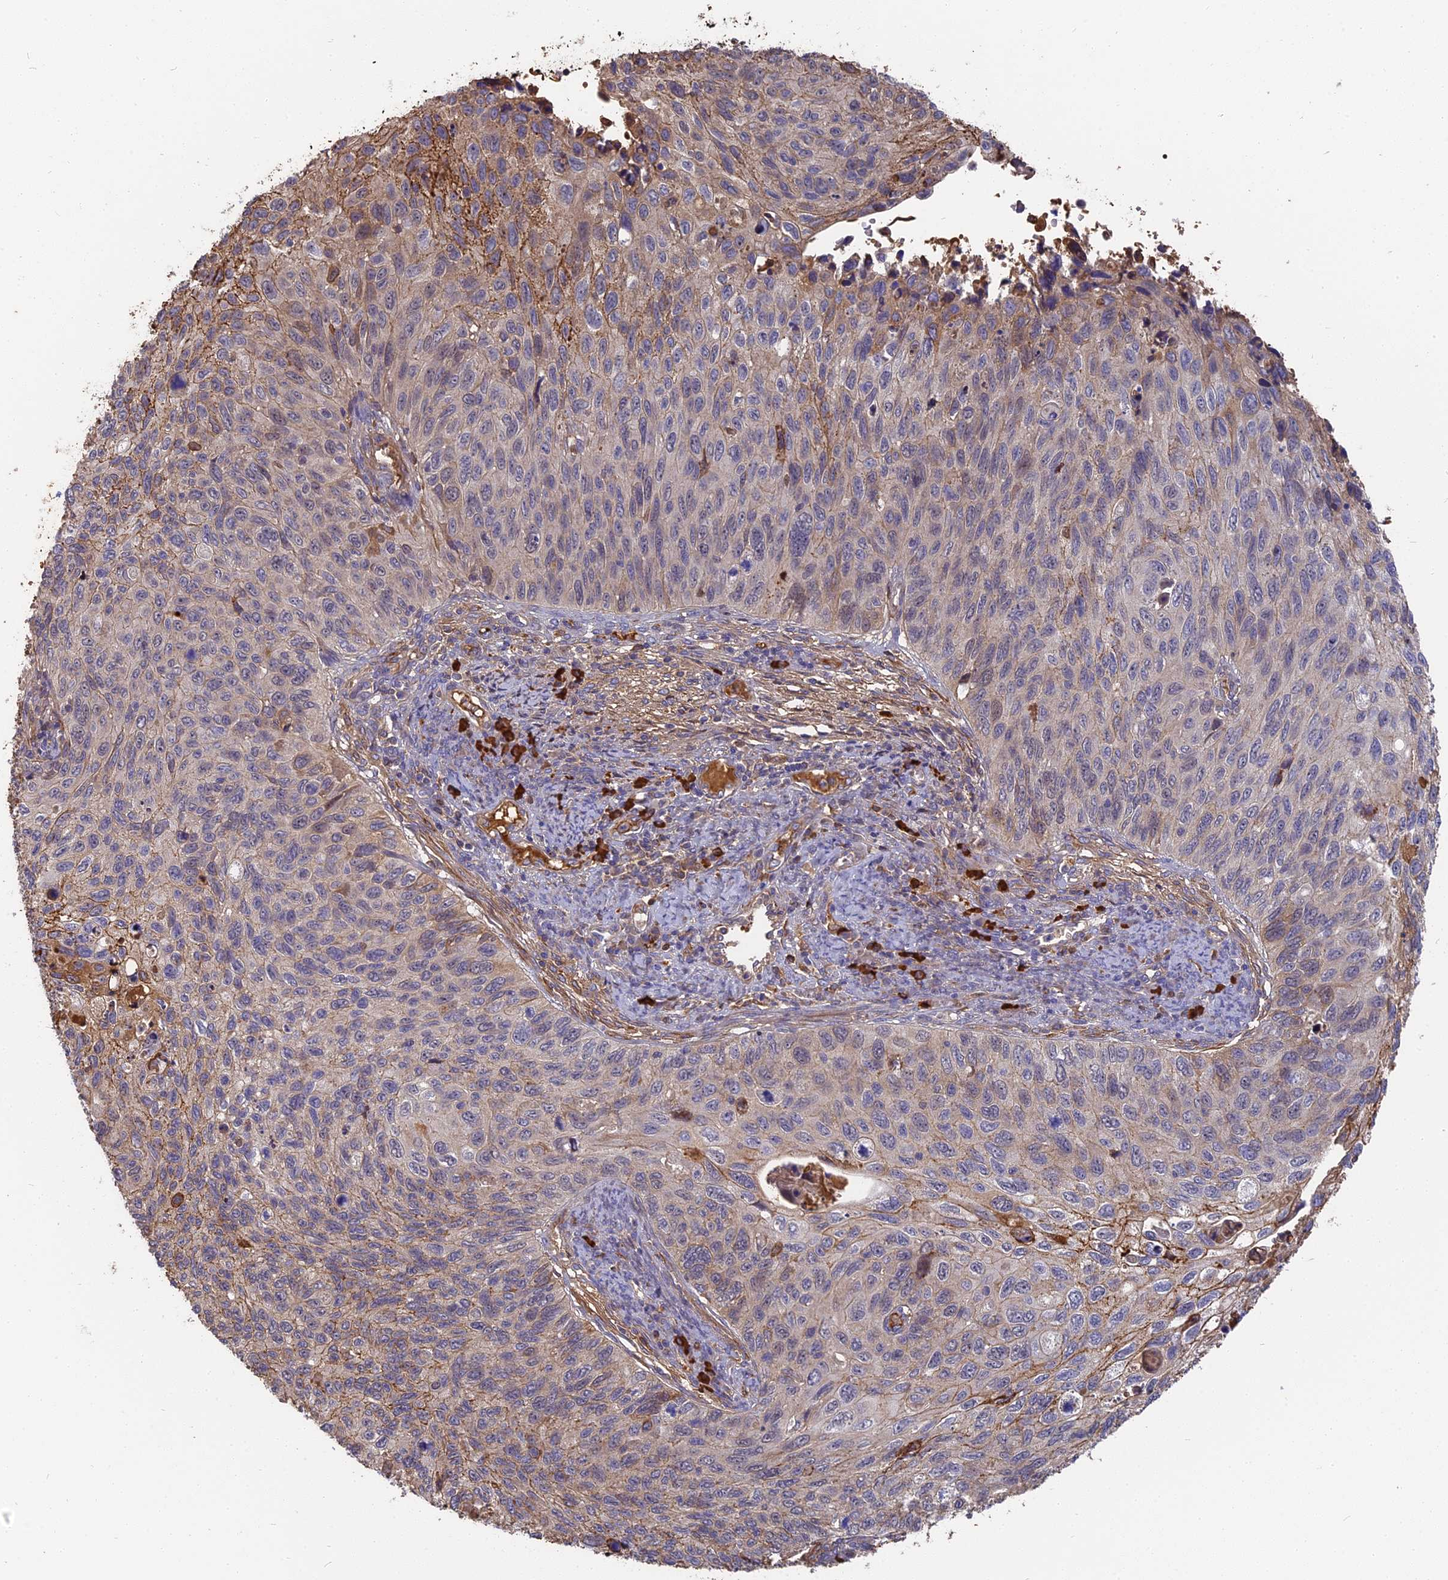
{"staining": {"intensity": "moderate", "quantity": "<25%", "location": "cytoplasmic/membranous"}, "tissue": "cervical cancer", "cell_type": "Tumor cells", "image_type": "cancer", "snomed": [{"axis": "morphology", "description": "Squamous cell carcinoma, NOS"}, {"axis": "topography", "description": "Cervix"}], "caption": "Immunohistochemistry (DAB (3,3'-diaminobenzidine)) staining of human cervical cancer (squamous cell carcinoma) reveals moderate cytoplasmic/membranous protein staining in approximately <25% of tumor cells. Using DAB (brown) and hematoxylin (blue) stains, captured at high magnification using brightfield microscopy.", "gene": "ERMAP", "patient": {"sex": "female", "age": 70}}